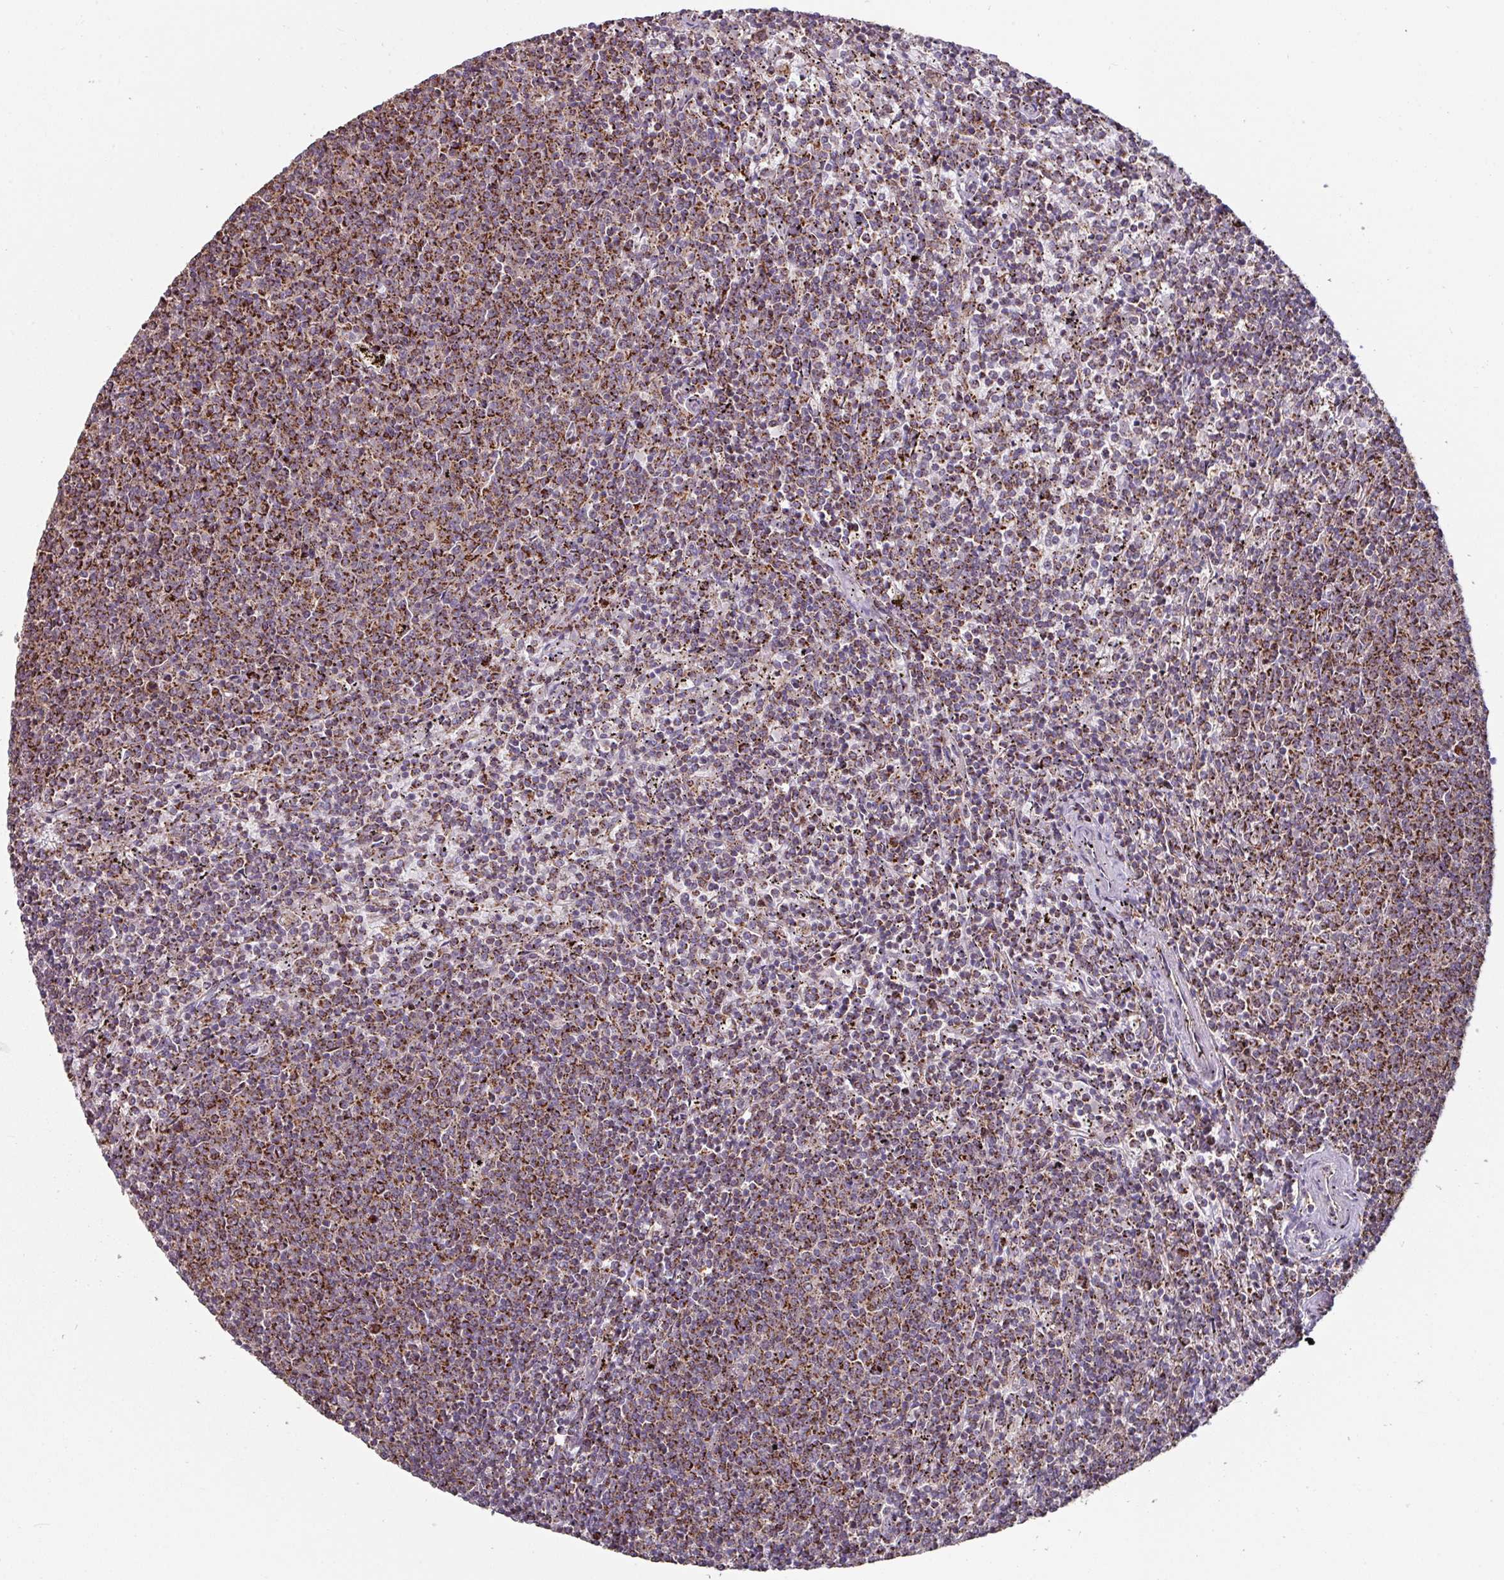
{"staining": {"intensity": "strong", "quantity": "25%-75%", "location": "cytoplasmic/membranous"}, "tissue": "lymphoma", "cell_type": "Tumor cells", "image_type": "cancer", "snomed": [{"axis": "morphology", "description": "Malignant lymphoma, non-Hodgkin's type, Low grade"}, {"axis": "topography", "description": "Spleen"}], "caption": "An IHC image of tumor tissue is shown. Protein staining in brown labels strong cytoplasmic/membranous positivity in lymphoma within tumor cells.", "gene": "OR2D3", "patient": {"sex": "female", "age": 50}}